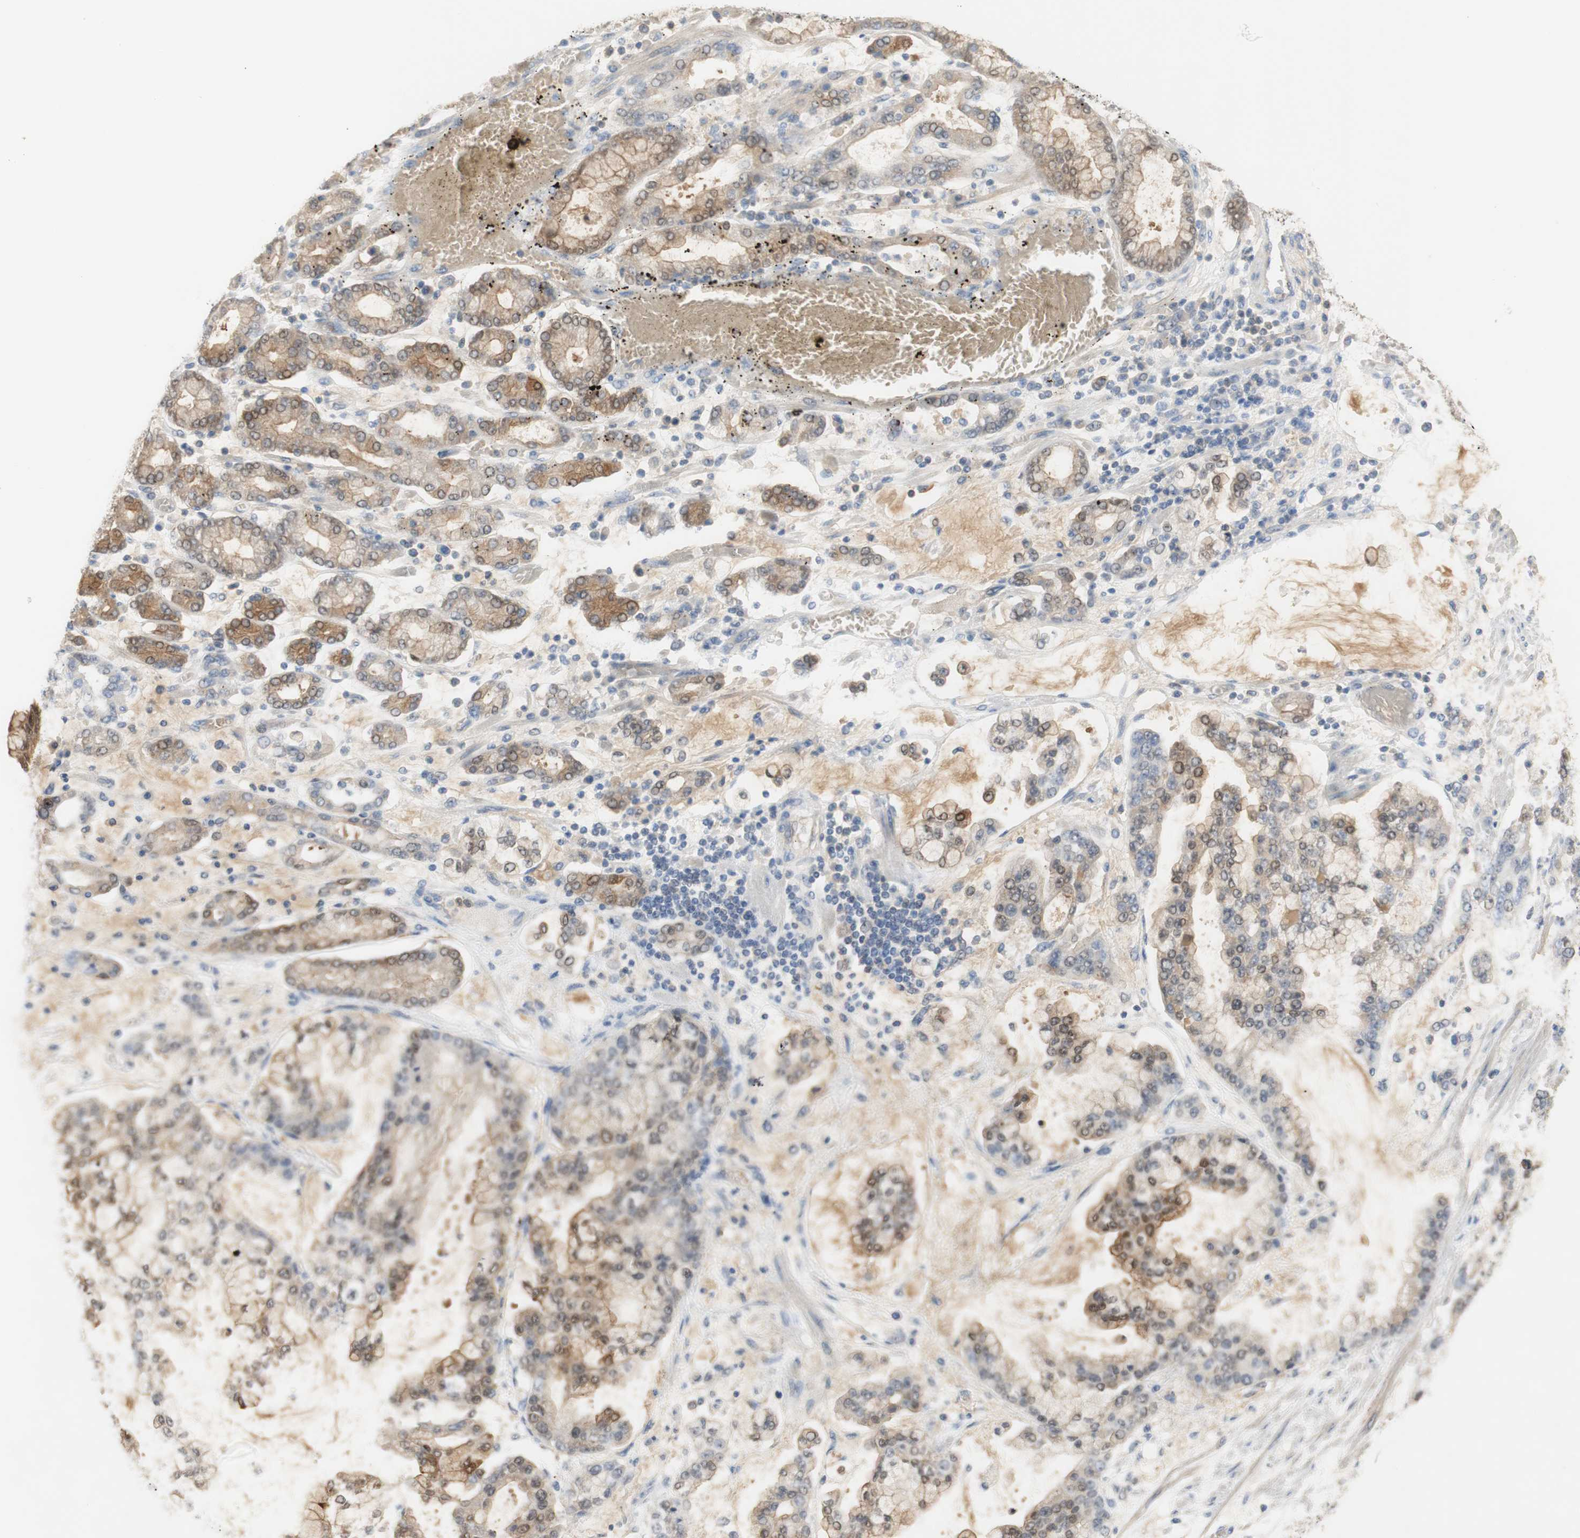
{"staining": {"intensity": "moderate", "quantity": ">75%", "location": "cytoplasmic/membranous,nuclear"}, "tissue": "stomach cancer", "cell_type": "Tumor cells", "image_type": "cancer", "snomed": [{"axis": "morphology", "description": "Normal tissue, NOS"}, {"axis": "morphology", "description": "Adenocarcinoma, NOS"}, {"axis": "topography", "description": "Stomach, upper"}, {"axis": "topography", "description": "Stomach"}], "caption": "Protein expression analysis of adenocarcinoma (stomach) reveals moderate cytoplasmic/membranous and nuclear staining in about >75% of tumor cells.", "gene": "SELENBP1", "patient": {"sex": "male", "age": 76}}